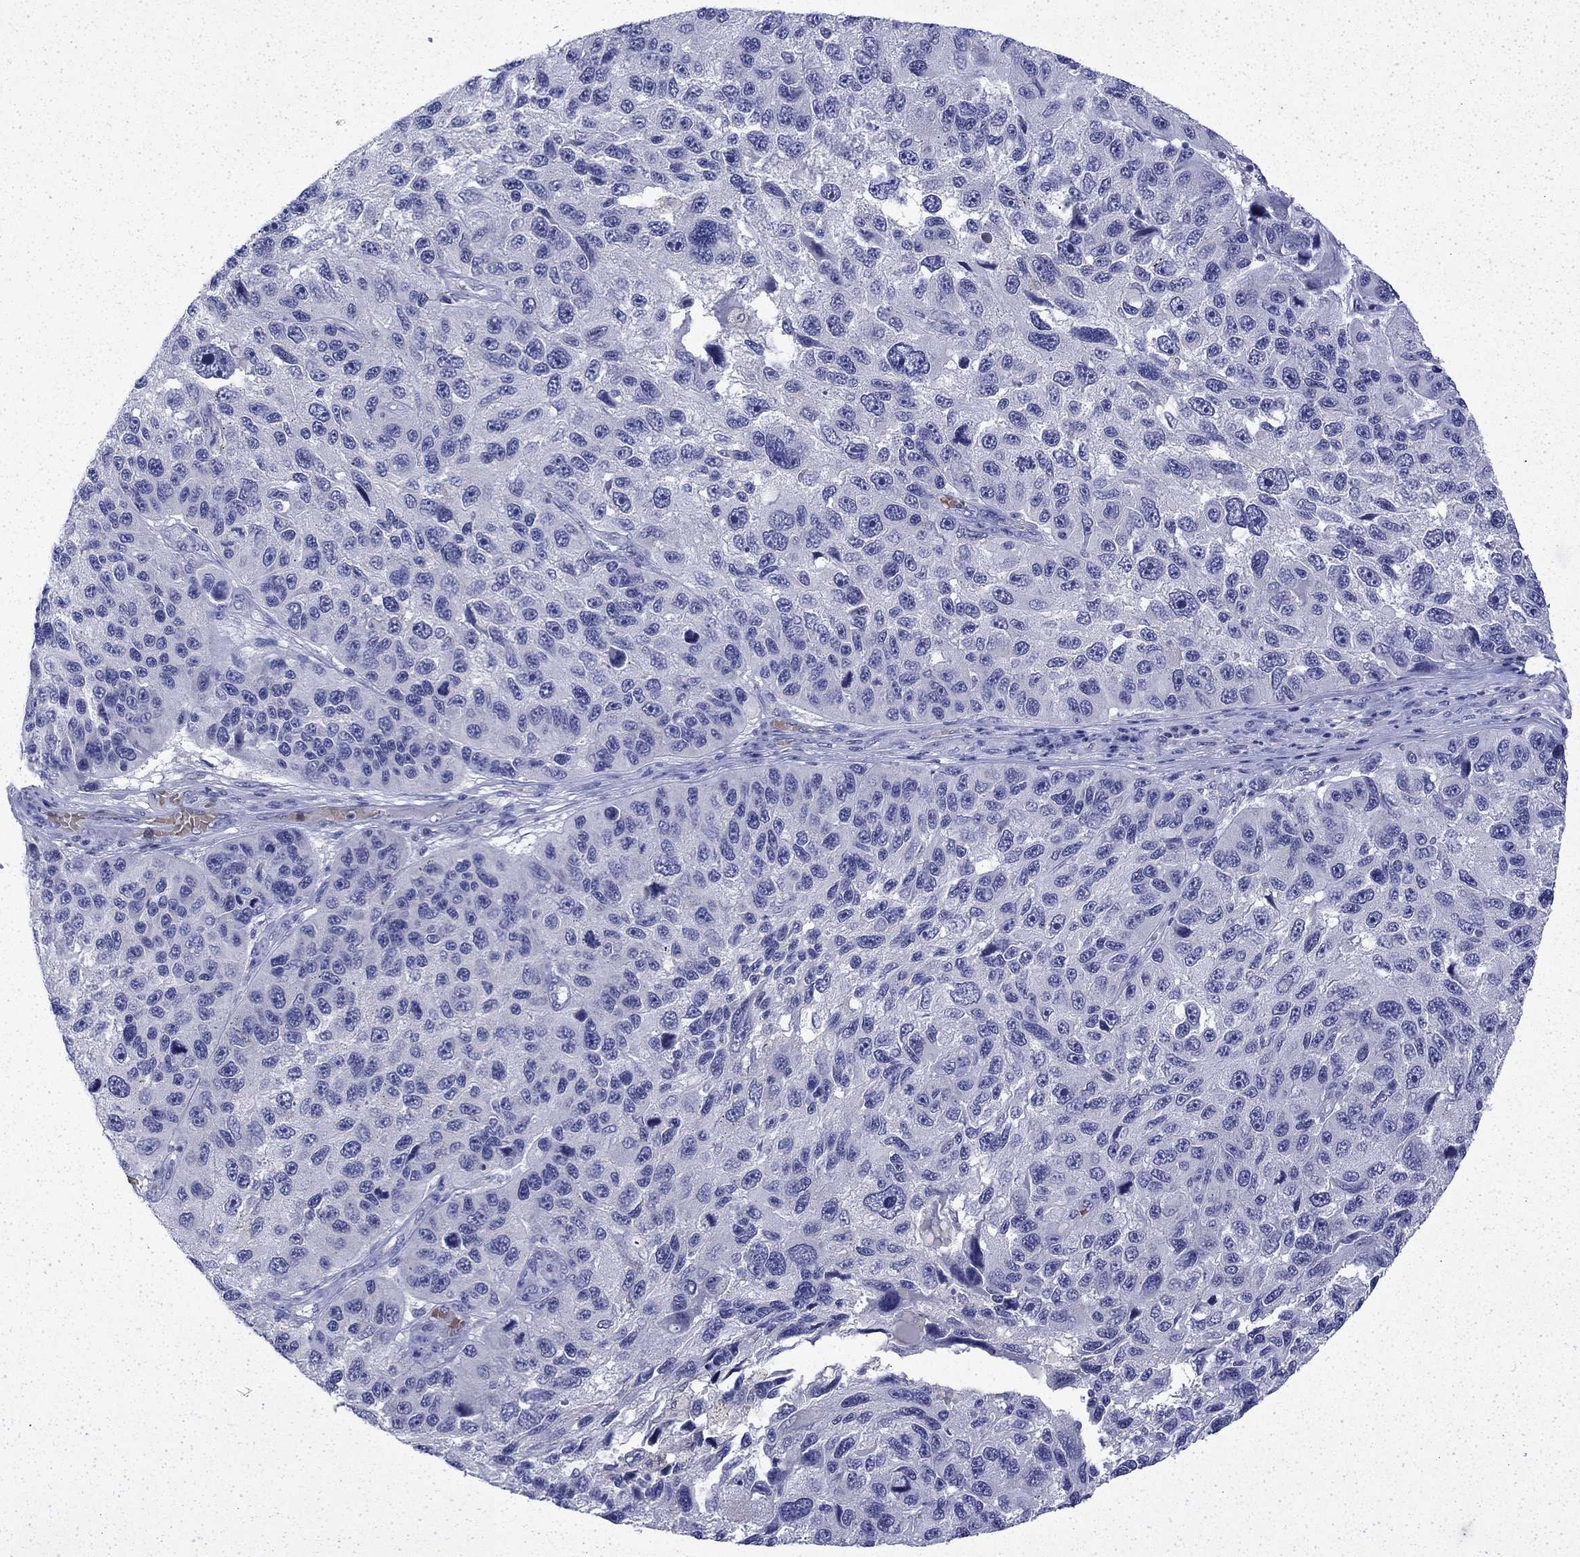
{"staining": {"intensity": "negative", "quantity": "none", "location": "none"}, "tissue": "melanoma", "cell_type": "Tumor cells", "image_type": "cancer", "snomed": [{"axis": "morphology", "description": "Malignant melanoma, NOS"}, {"axis": "topography", "description": "Skin"}], "caption": "A micrograph of human melanoma is negative for staining in tumor cells. (DAB (3,3'-diaminobenzidine) IHC with hematoxylin counter stain).", "gene": "ENPP6", "patient": {"sex": "male", "age": 53}}